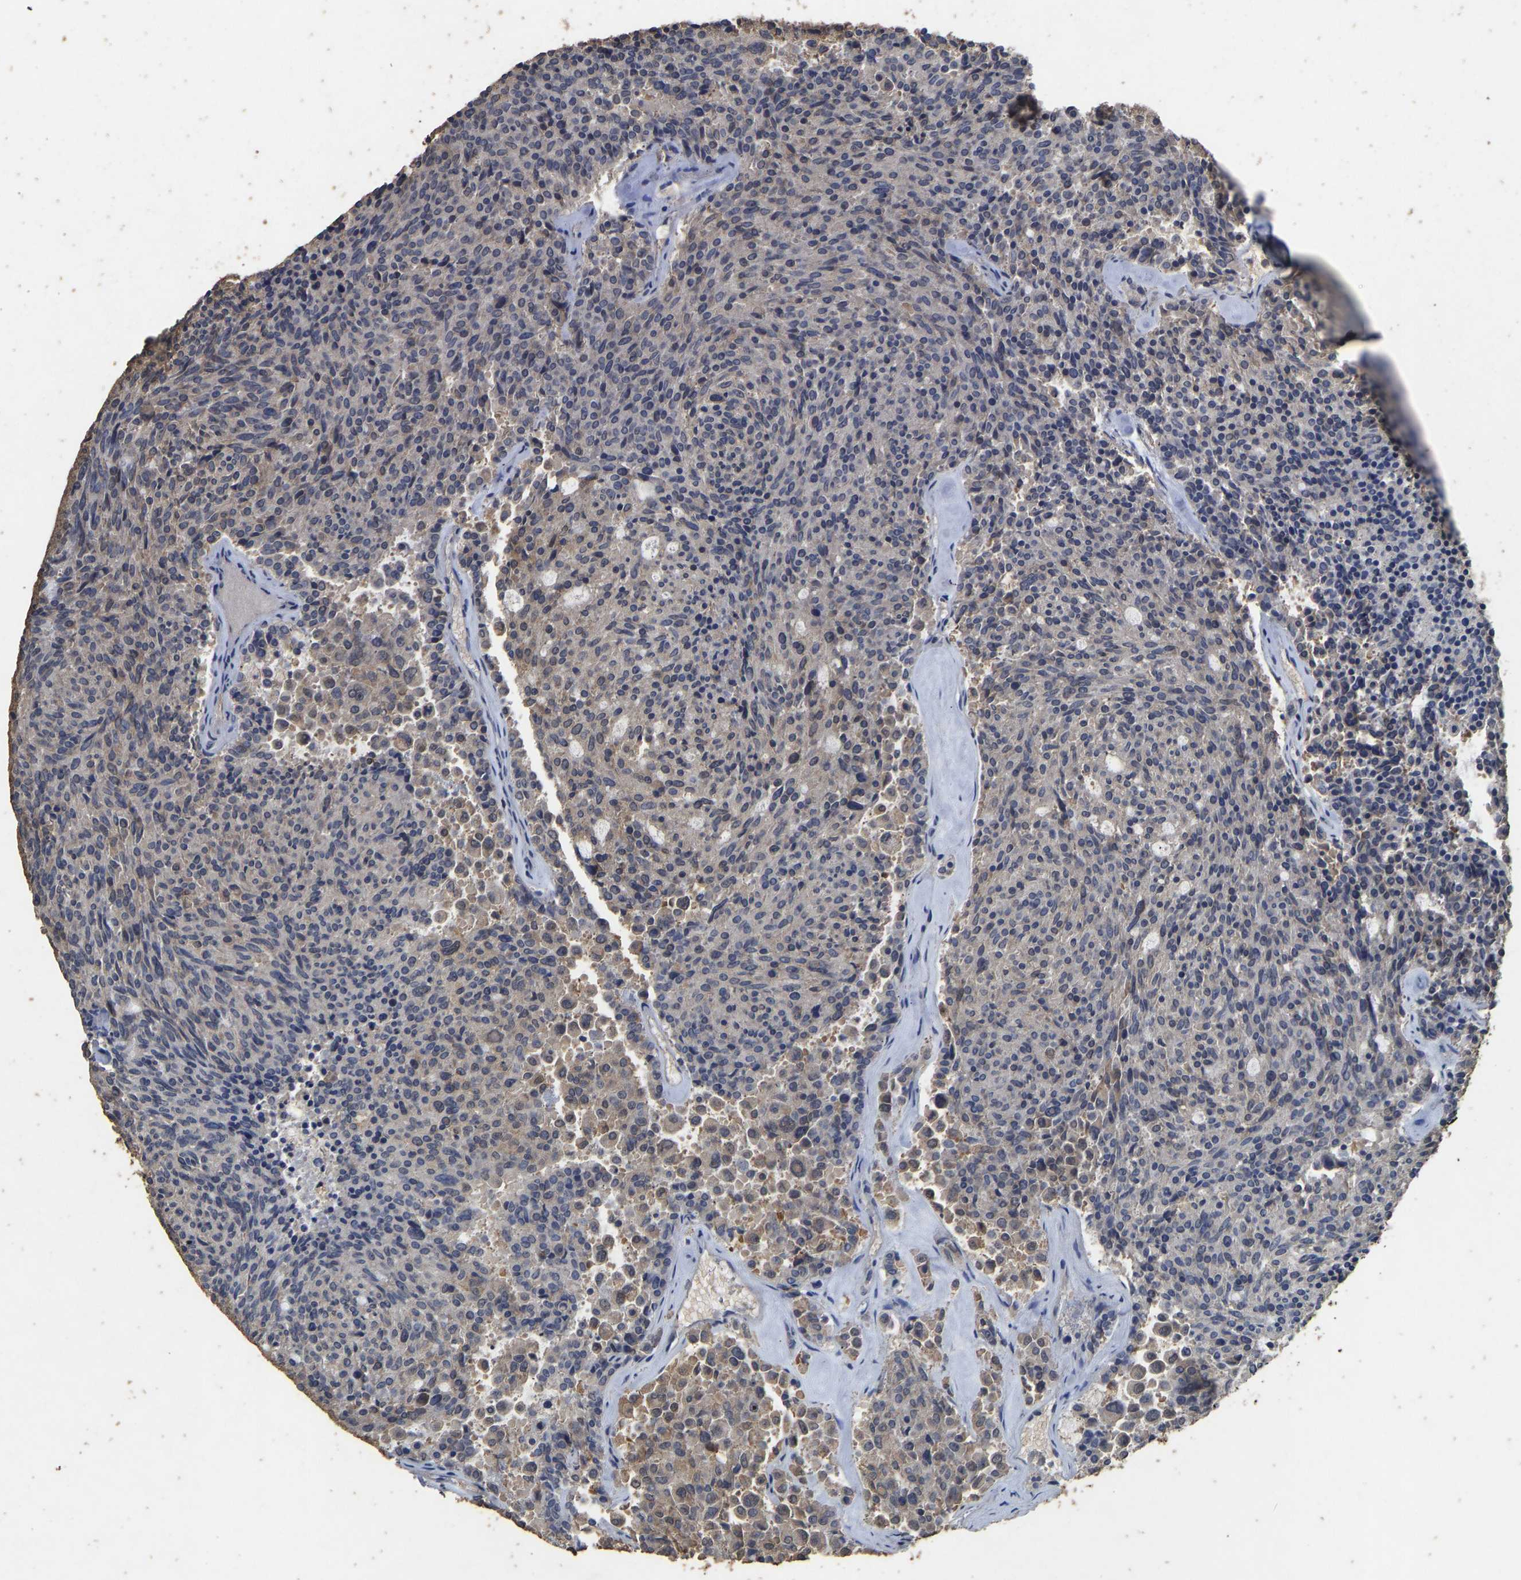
{"staining": {"intensity": "negative", "quantity": "none", "location": "none"}, "tissue": "carcinoid", "cell_type": "Tumor cells", "image_type": "cancer", "snomed": [{"axis": "morphology", "description": "Carcinoid, malignant, NOS"}, {"axis": "topography", "description": "Pancreas"}], "caption": "Photomicrograph shows no significant protein expression in tumor cells of carcinoid. (Brightfield microscopy of DAB (3,3'-diaminobenzidine) IHC at high magnification).", "gene": "CIDEC", "patient": {"sex": "female", "age": 54}}